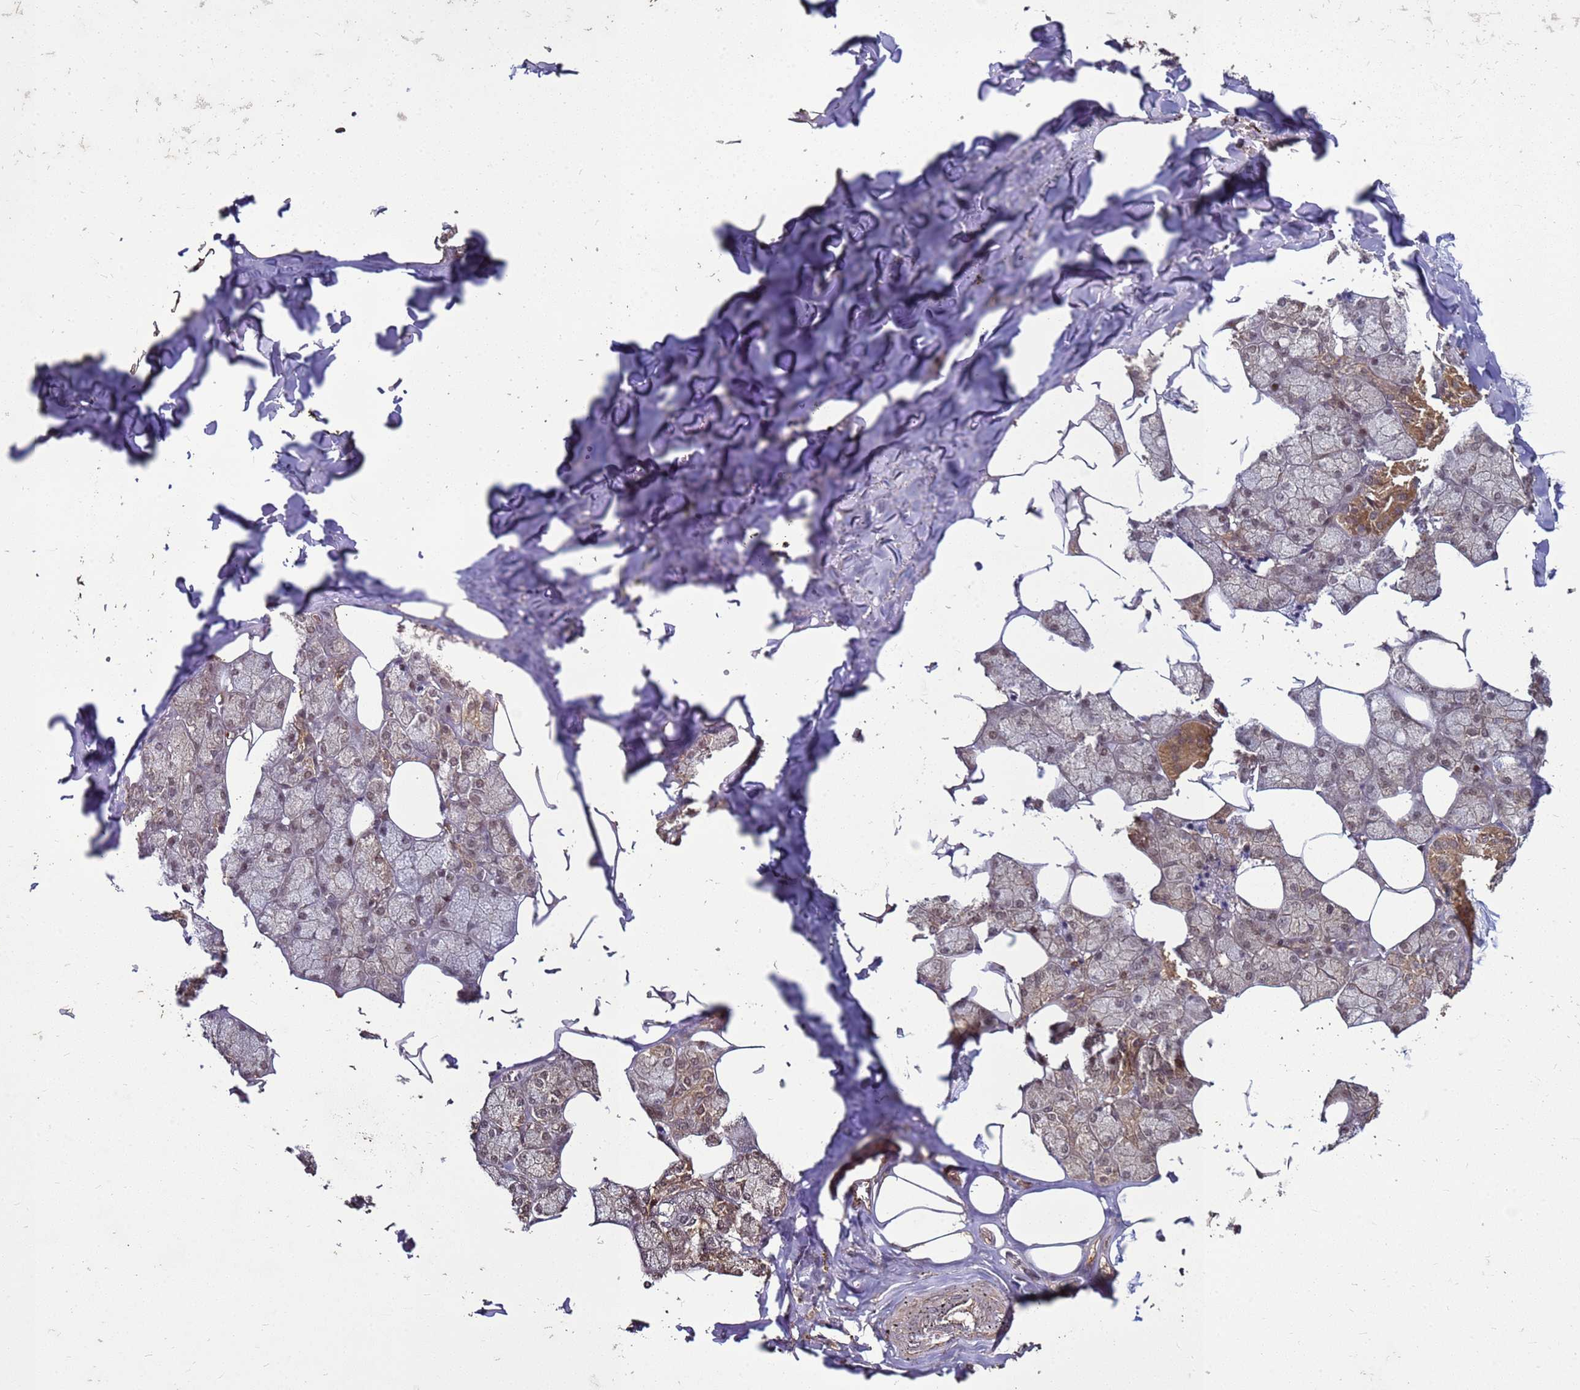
{"staining": {"intensity": "moderate", "quantity": "25%-75%", "location": "cytoplasmic/membranous,nuclear"}, "tissue": "salivary gland", "cell_type": "Glandular cells", "image_type": "normal", "snomed": [{"axis": "morphology", "description": "Normal tissue, NOS"}, {"axis": "topography", "description": "Salivary gland"}], "caption": "Glandular cells exhibit medium levels of moderate cytoplasmic/membranous,nuclear staining in about 25%-75% of cells in unremarkable salivary gland. Nuclei are stained in blue.", "gene": "CRBN", "patient": {"sex": "male", "age": 62}}